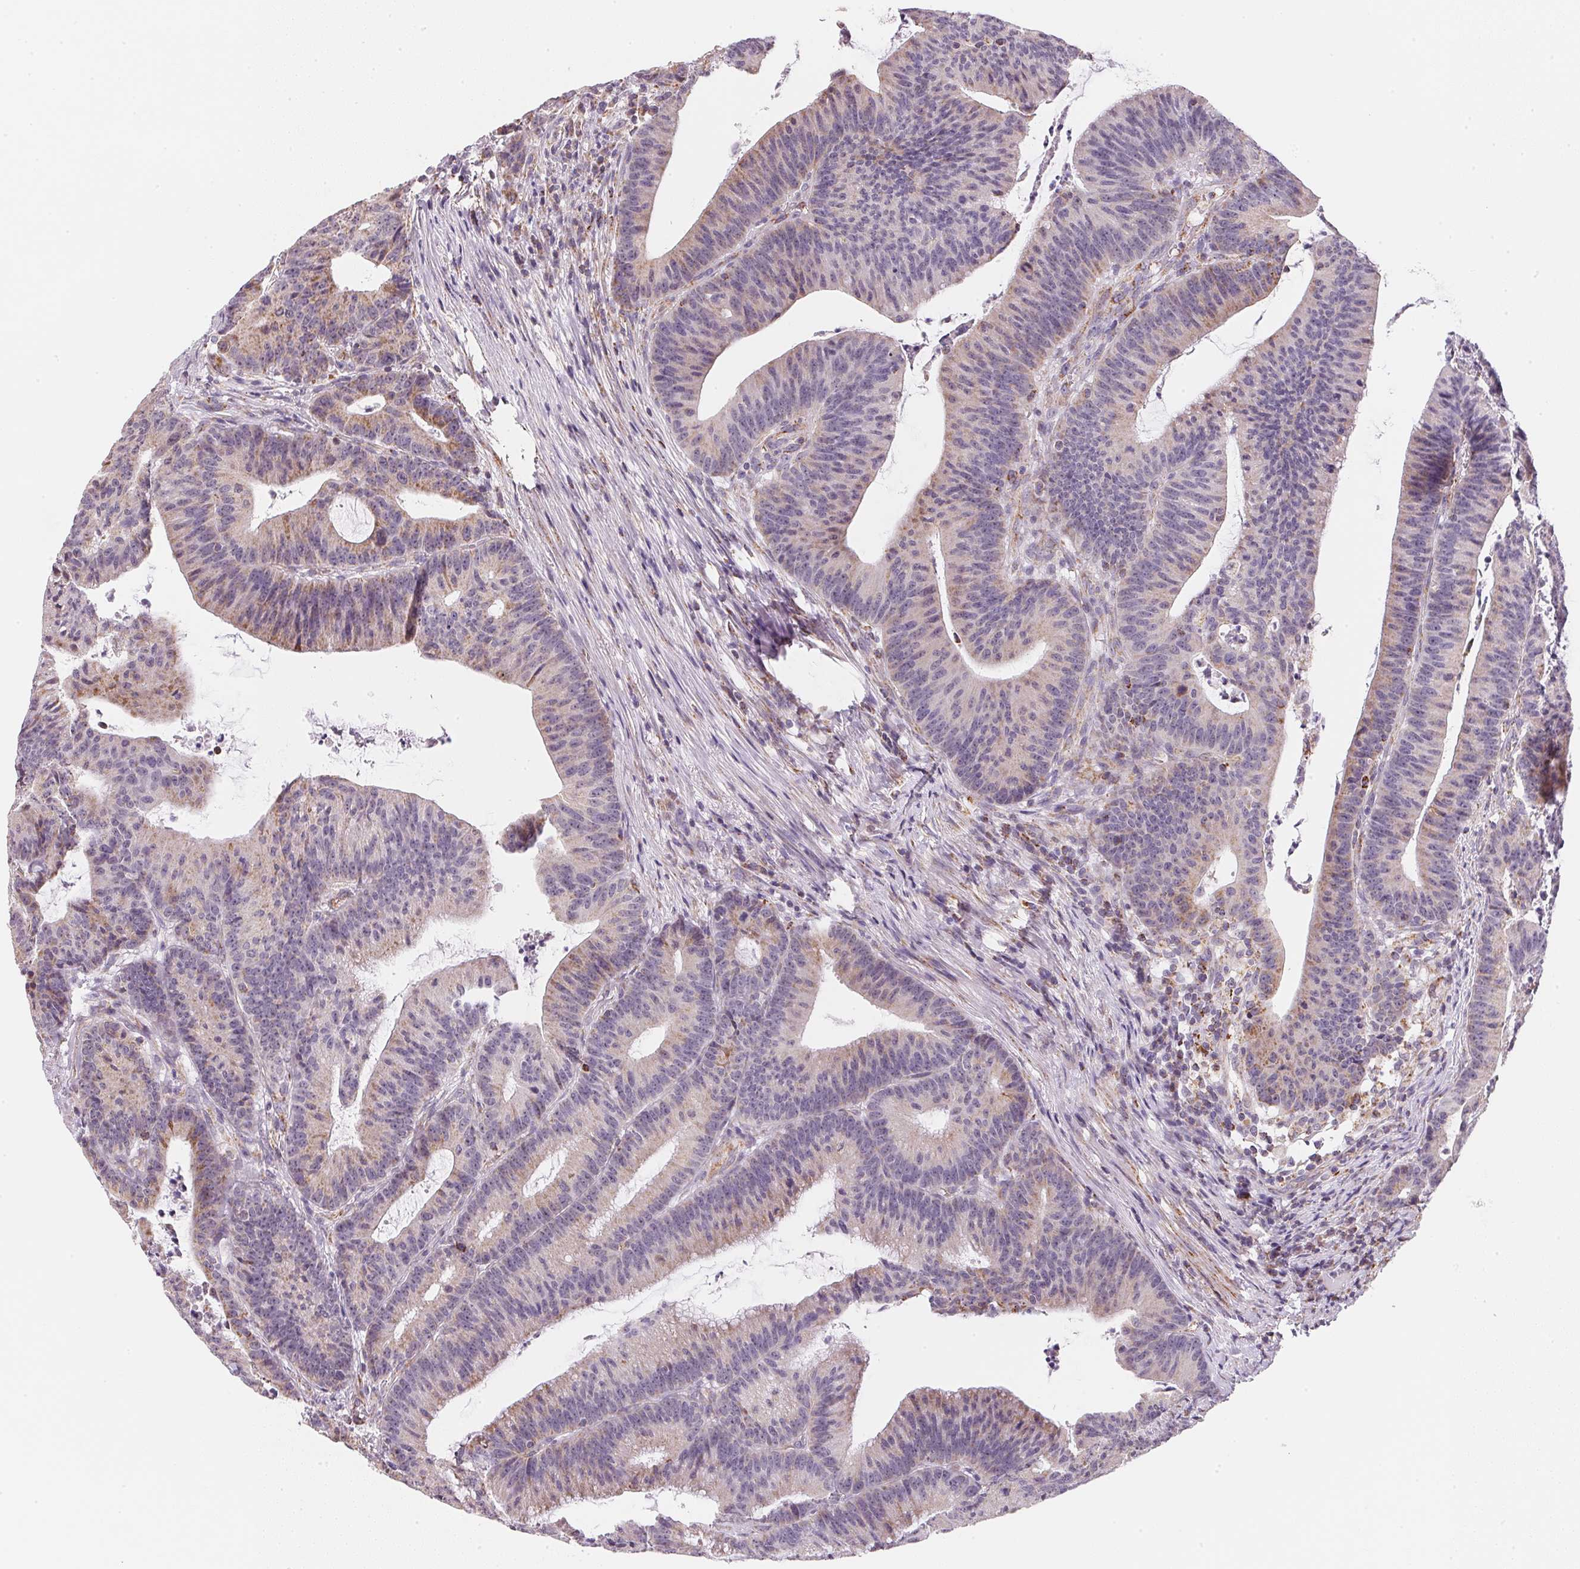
{"staining": {"intensity": "weak", "quantity": "<25%", "location": "cytoplasmic/membranous"}, "tissue": "colorectal cancer", "cell_type": "Tumor cells", "image_type": "cancer", "snomed": [{"axis": "morphology", "description": "Adenocarcinoma, NOS"}, {"axis": "topography", "description": "Colon"}], "caption": "High power microscopy histopathology image of an immunohistochemistry (IHC) histopathology image of colorectal cancer, revealing no significant expression in tumor cells.", "gene": "GIPC2", "patient": {"sex": "female", "age": 78}}